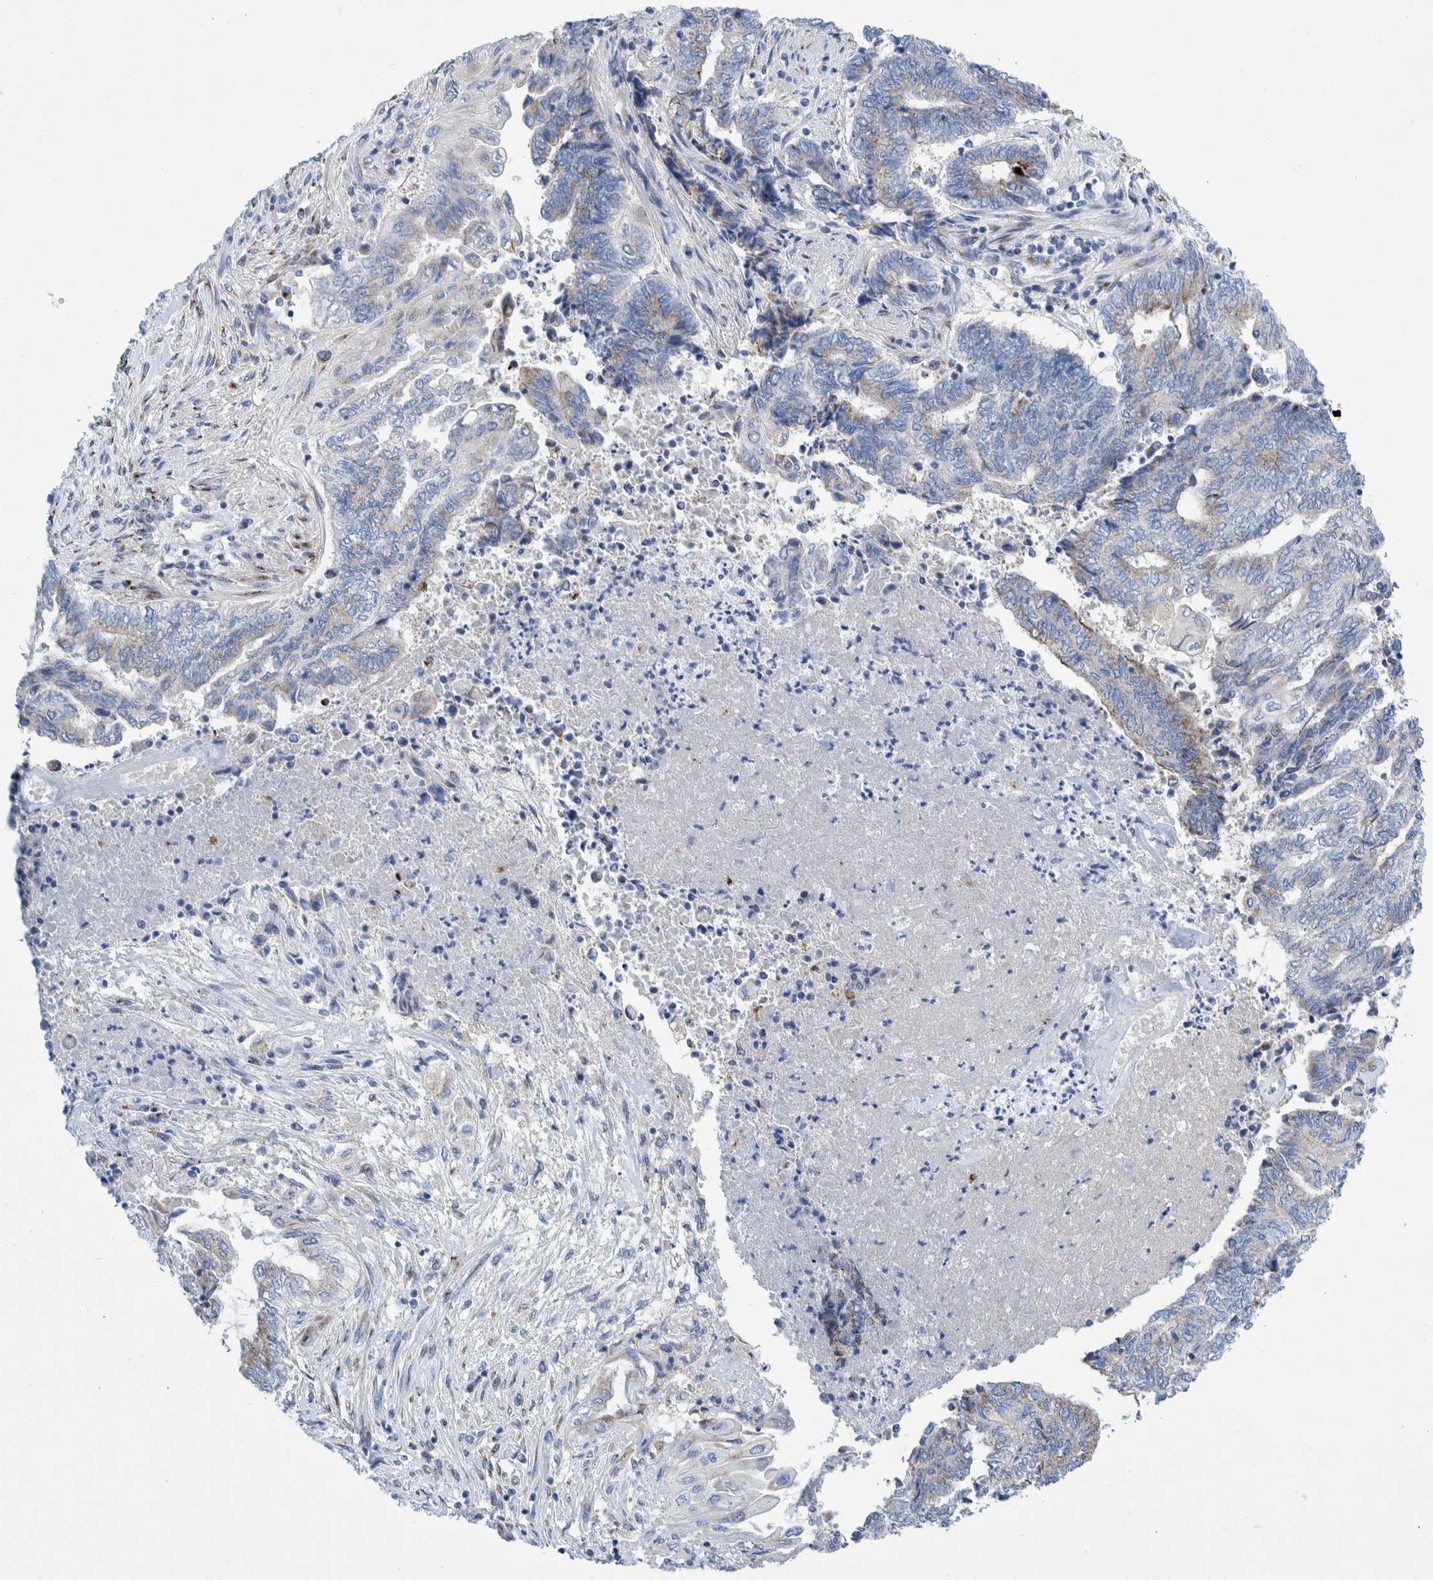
{"staining": {"intensity": "moderate", "quantity": "<25%", "location": "cytoplasmic/membranous"}, "tissue": "endometrial cancer", "cell_type": "Tumor cells", "image_type": "cancer", "snomed": [{"axis": "morphology", "description": "Adenocarcinoma, NOS"}, {"axis": "topography", "description": "Uterus"}, {"axis": "topography", "description": "Endometrium"}], "caption": "Tumor cells display low levels of moderate cytoplasmic/membranous staining in about <25% of cells in human endometrial adenocarcinoma.", "gene": "TRIM58", "patient": {"sex": "female", "age": 70}}